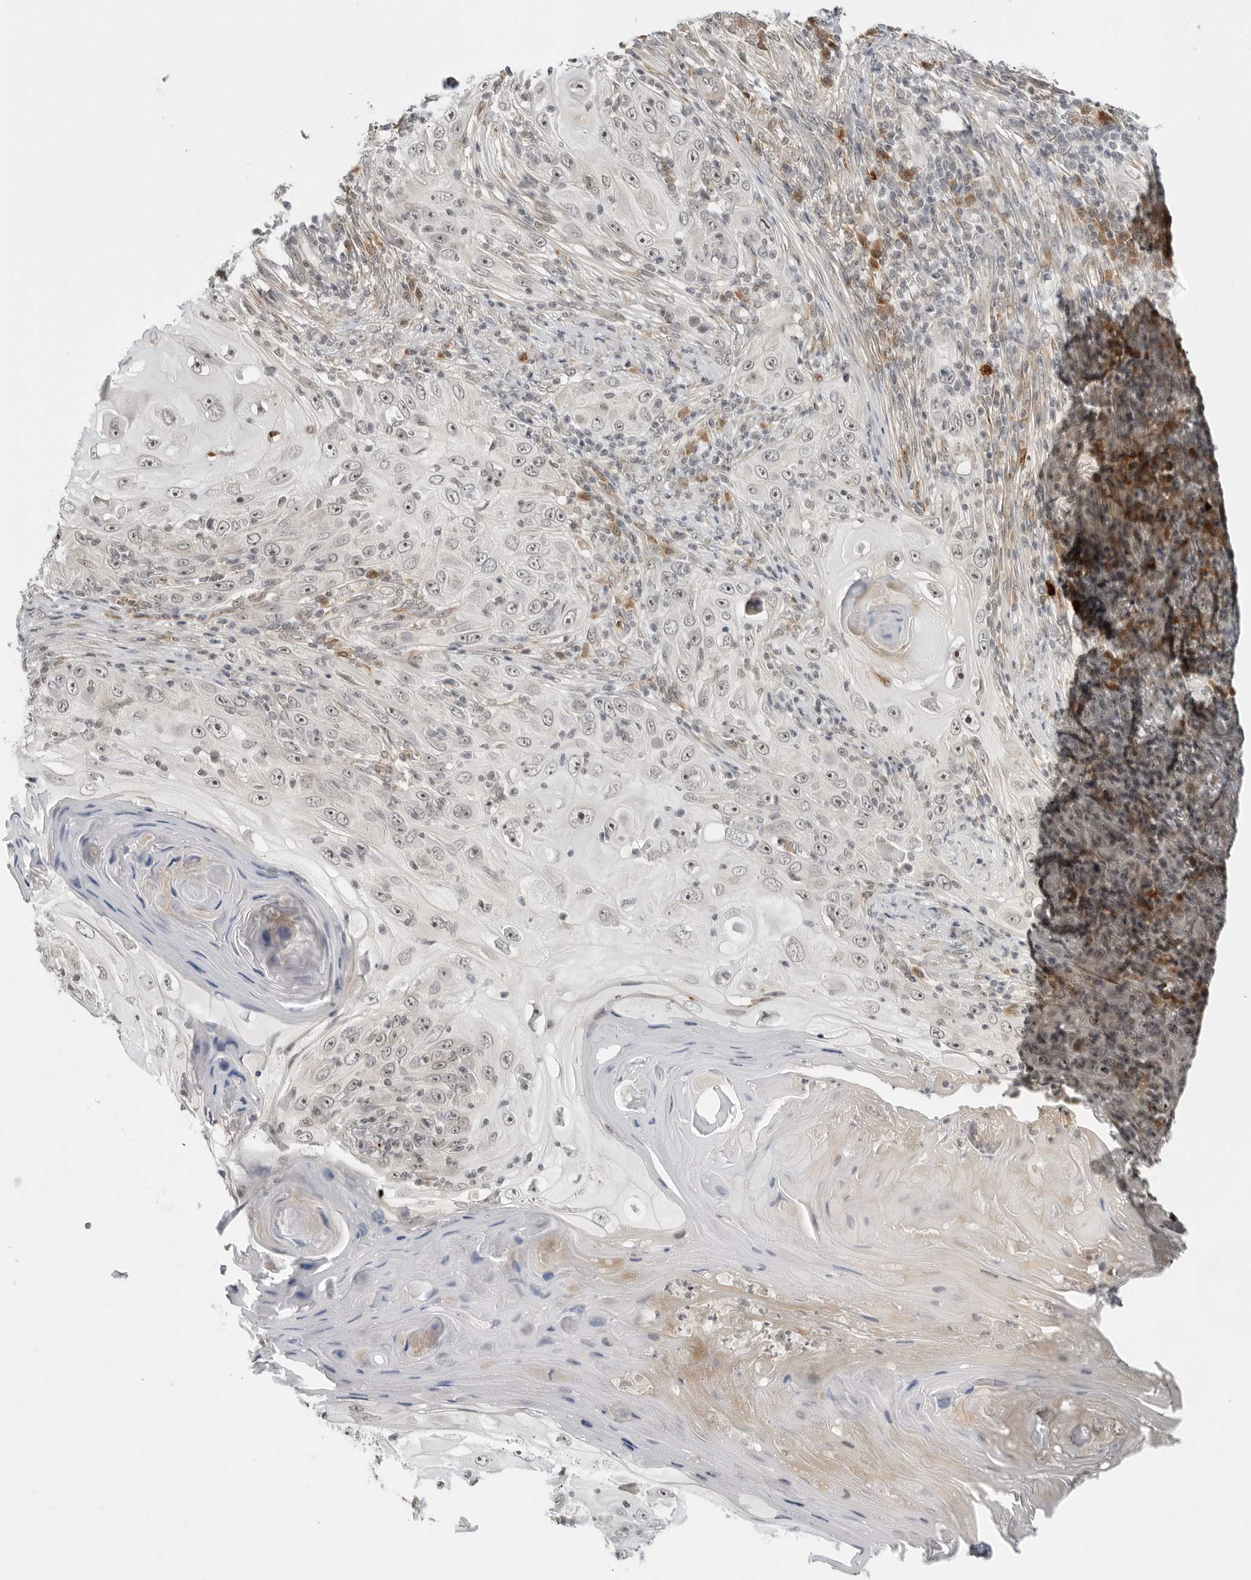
{"staining": {"intensity": "moderate", "quantity": "25%-75%", "location": "nuclear"}, "tissue": "skin cancer", "cell_type": "Tumor cells", "image_type": "cancer", "snomed": [{"axis": "morphology", "description": "Squamous cell carcinoma, NOS"}, {"axis": "topography", "description": "Skin"}], "caption": "Skin cancer (squamous cell carcinoma) stained with a brown dye displays moderate nuclear positive staining in approximately 25%-75% of tumor cells.", "gene": "SUGCT", "patient": {"sex": "female", "age": 88}}